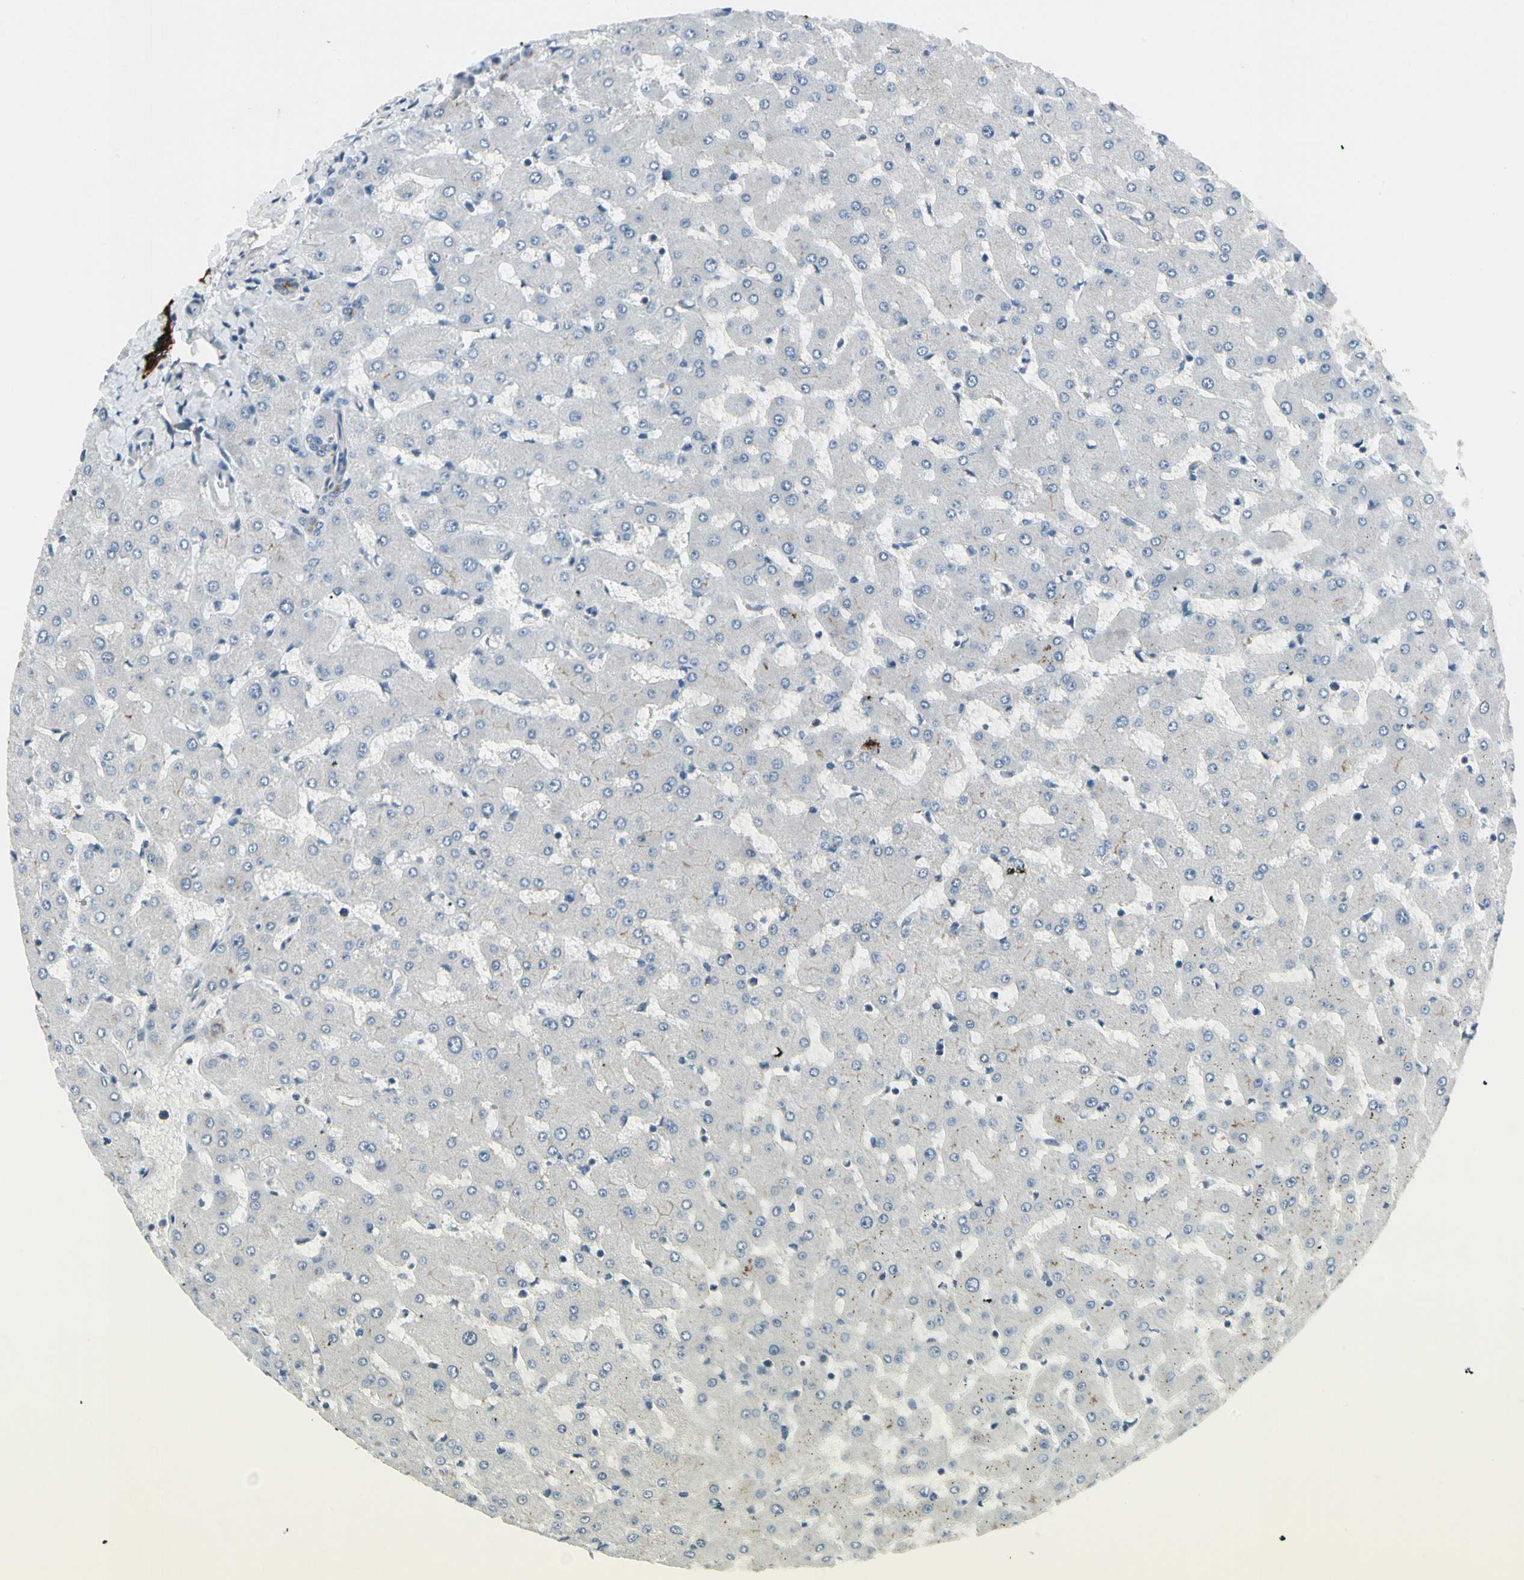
{"staining": {"intensity": "negative", "quantity": "none", "location": "none"}, "tissue": "liver", "cell_type": "Cholangiocytes", "image_type": "normal", "snomed": [{"axis": "morphology", "description": "Normal tissue, NOS"}, {"axis": "topography", "description": "Liver"}], "caption": "IHC image of benign liver: human liver stained with DAB (3,3'-diaminobenzidine) demonstrates no significant protein positivity in cholangiocytes. (Brightfield microscopy of DAB (3,3'-diaminobenzidine) immunohistochemistry (IHC) at high magnification).", "gene": "PIGR", "patient": {"sex": "female", "age": 63}}